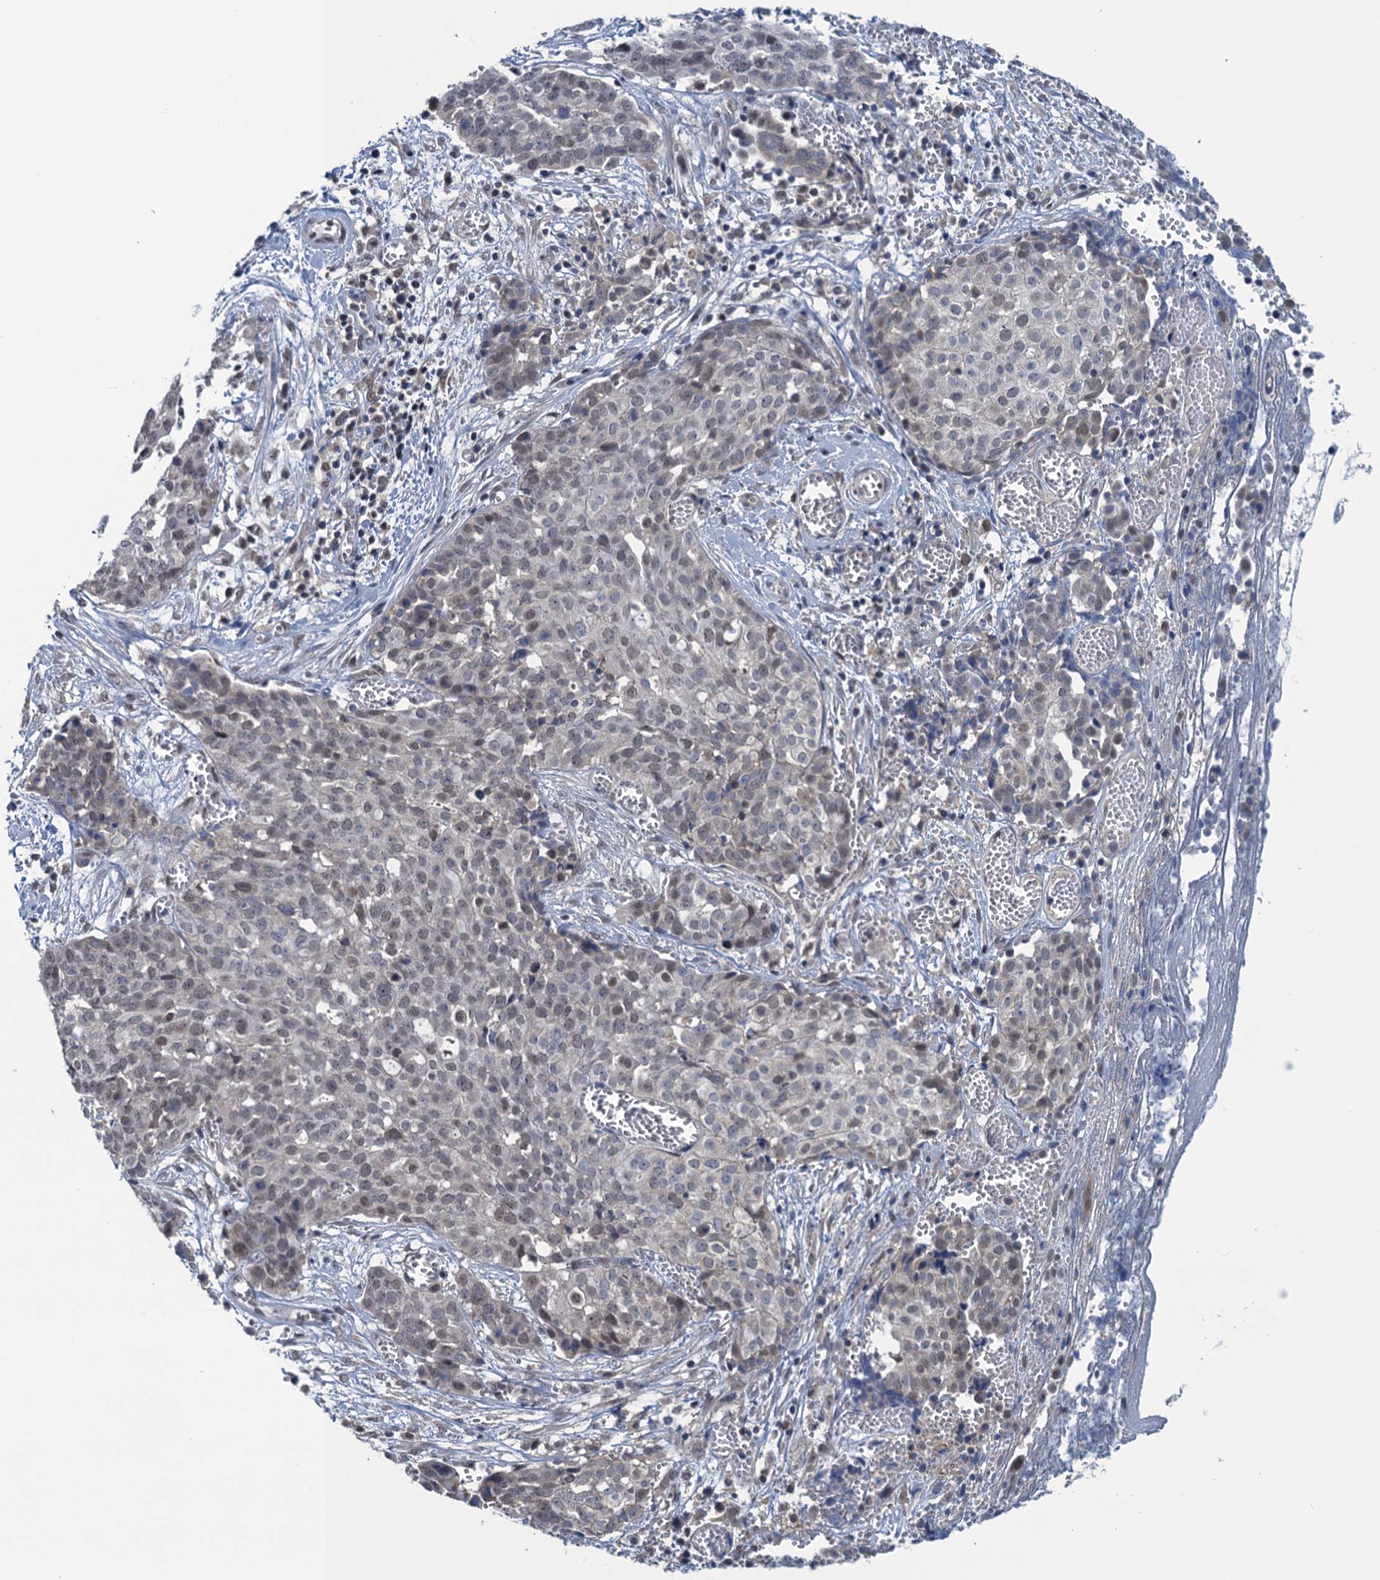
{"staining": {"intensity": "weak", "quantity": ">75%", "location": "nuclear"}, "tissue": "ovarian cancer", "cell_type": "Tumor cells", "image_type": "cancer", "snomed": [{"axis": "morphology", "description": "Cystadenocarcinoma, serous, NOS"}, {"axis": "topography", "description": "Soft tissue"}, {"axis": "topography", "description": "Ovary"}], "caption": "Ovarian cancer (serous cystadenocarcinoma) stained for a protein demonstrates weak nuclear positivity in tumor cells.", "gene": "SAE1", "patient": {"sex": "female", "age": 57}}